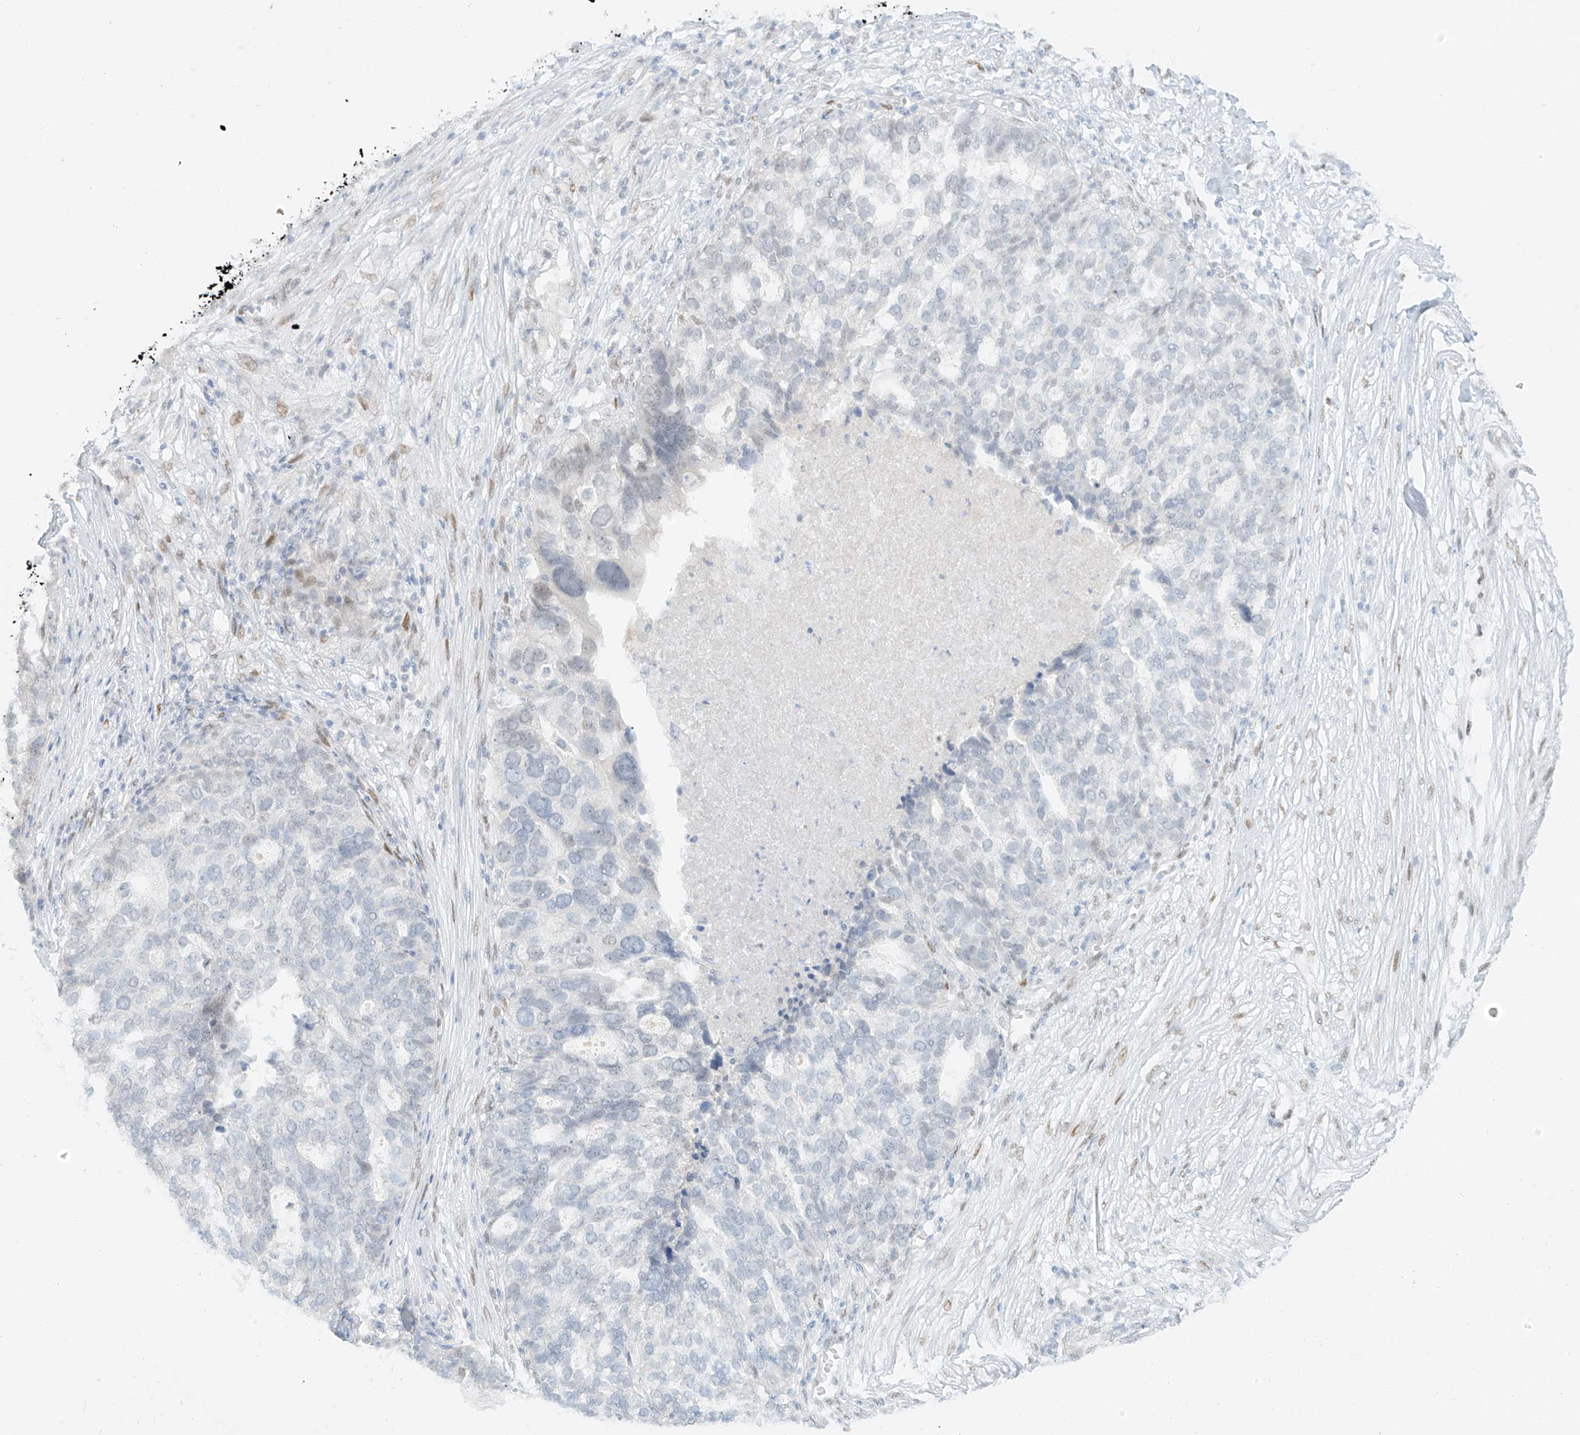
{"staining": {"intensity": "negative", "quantity": "none", "location": "none"}, "tissue": "ovarian cancer", "cell_type": "Tumor cells", "image_type": "cancer", "snomed": [{"axis": "morphology", "description": "Cystadenocarcinoma, serous, NOS"}, {"axis": "topography", "description": "Ovary"}], "caption": "The histopathology image exhibits no significant positivity in tumor cells of ovarian cancer.", "gene": "ZNF774", "patient": {"sex": "female", "age": 59}}